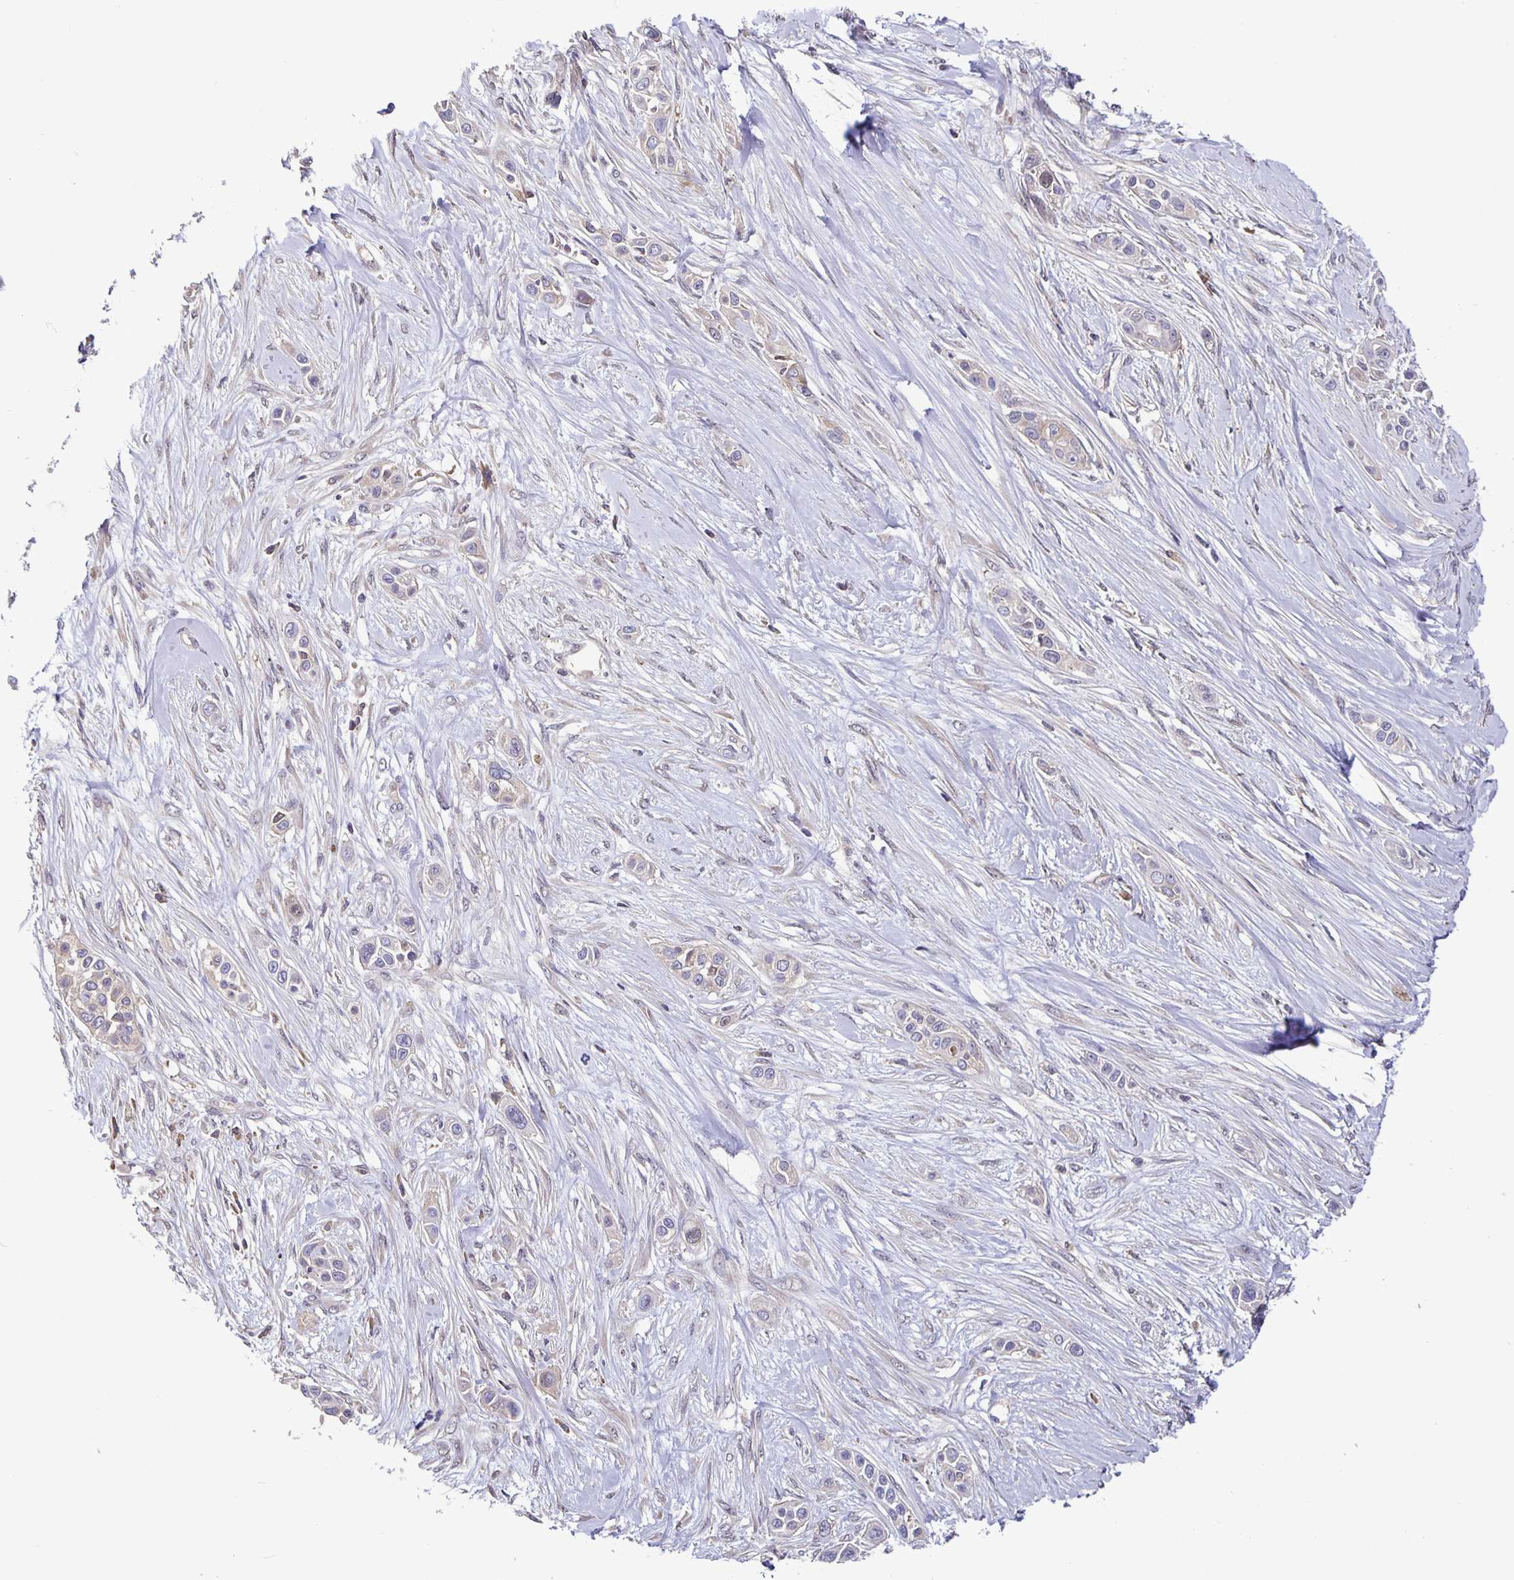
{"staining": {"intensity": "weak", "quantity": "<25%", "location": "cytoplasmic/membranous"}, "tissue": "skin cancer", "cell_type": "Tumor cells", "image_type": "cancer", "snomed": [{"axis": "morphology", "description": "Squamous cell carcinoma, NOS"}, {"axis": "topography", "description": "Skin"}], "caption": "Tumor cells show no significant staining in skin squamous cell carcinoma. (IHC, brightfield microscopy, high magnification).", "gene": "FEM1C", "patient": {"sex": "female", "age": 69}}